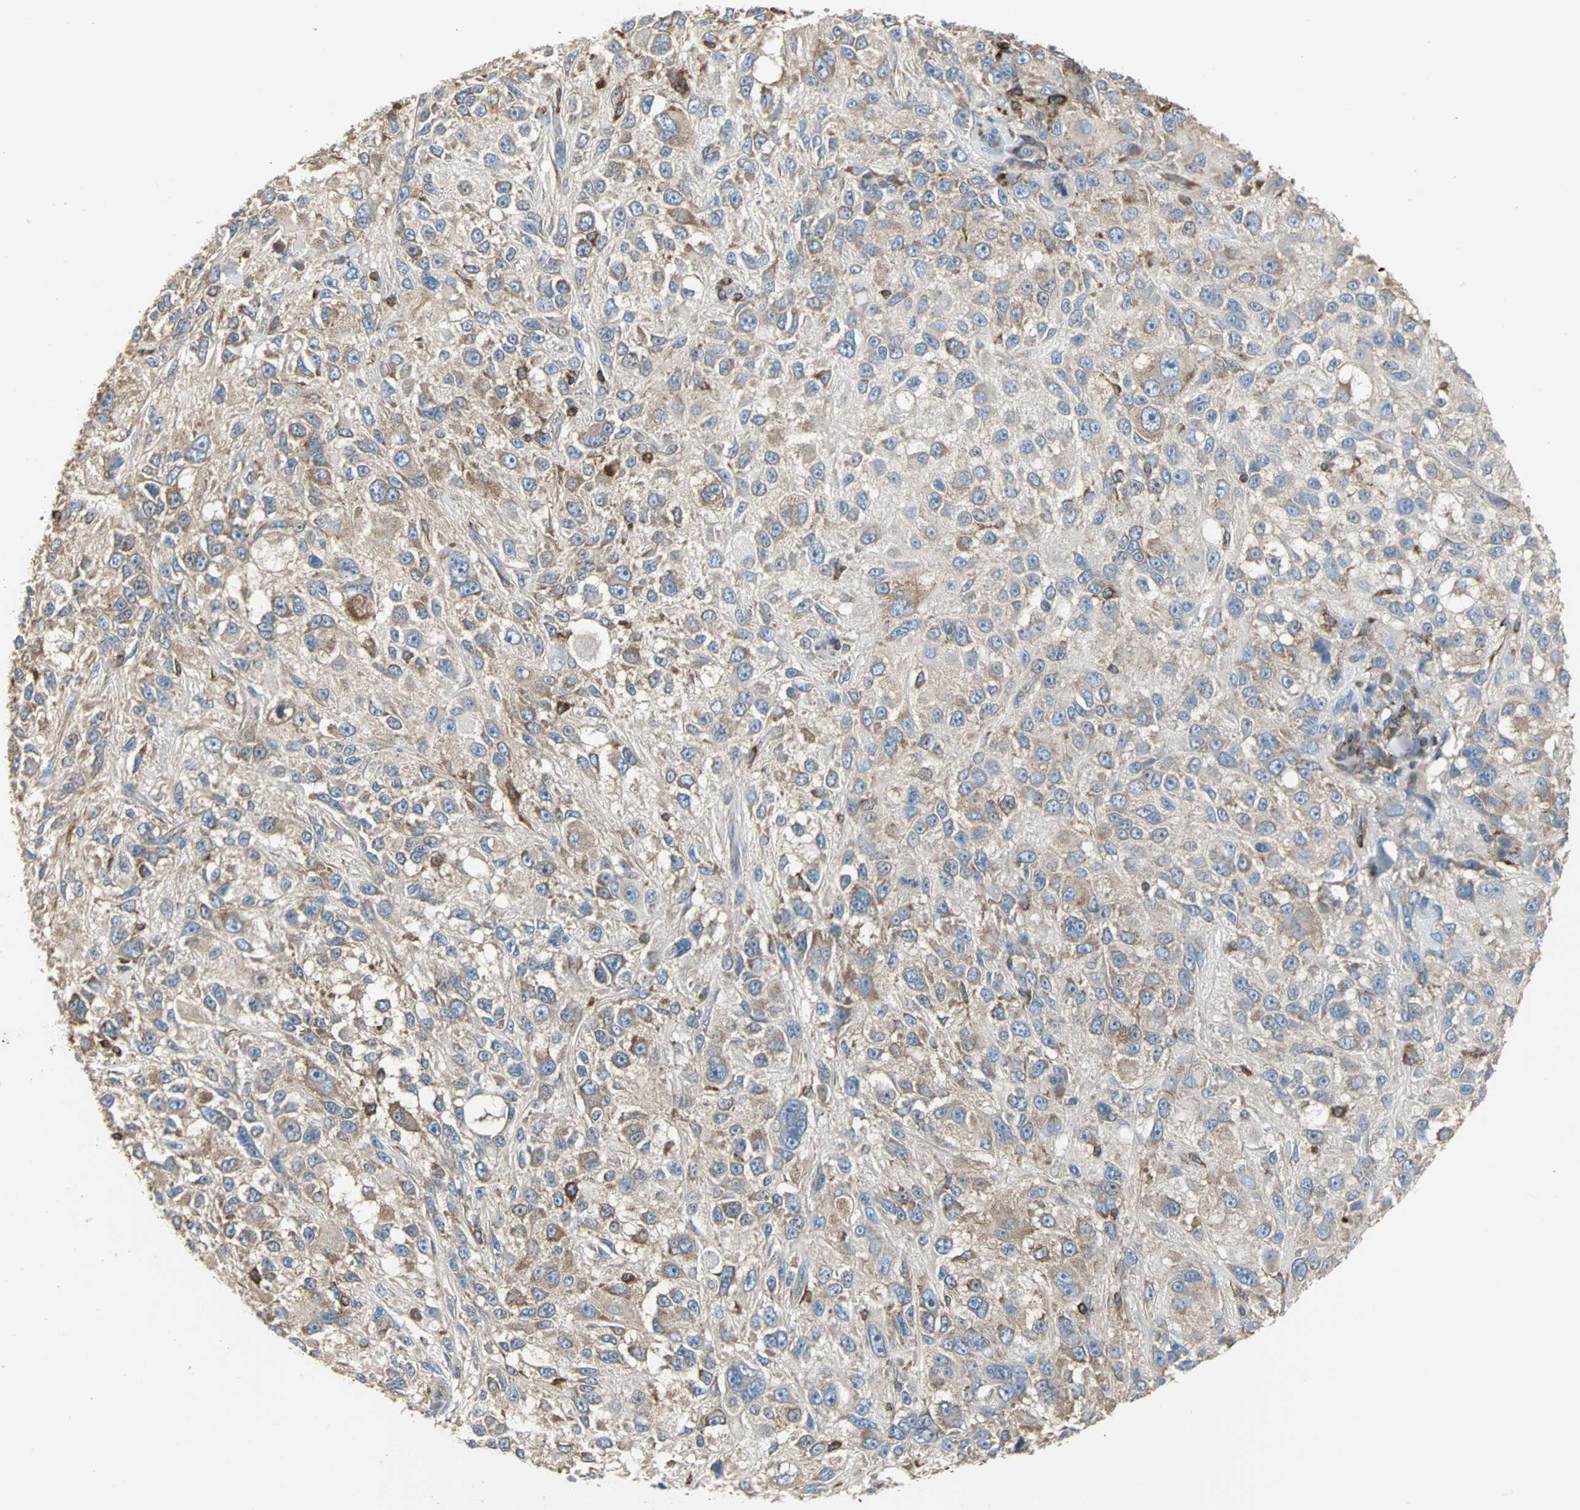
{"staining": {"intensity": "moderate", "quantity": "25%-75%", "location": "cytoplasmic/membranous"}, "tissue": "melanoma", "cell_type": "Tumor cells", "image_type": "cancer", "snomed": [{"axis": "morphology", "description": "Necrosis, NOS"}, {"axis": "morphology", "description": "Malignant melanoma, NOS"}, {"axis": "topography", "description": "Skin"}], "caption": "Brown immunohistochemical staining in human malignant melanoma demonstrates moderate cytoplasmic/membranous staining in about 25%-75% of tumor cells.", "gene": "LRRFIP1", "patient": {"sex": "female", "age": 87}}